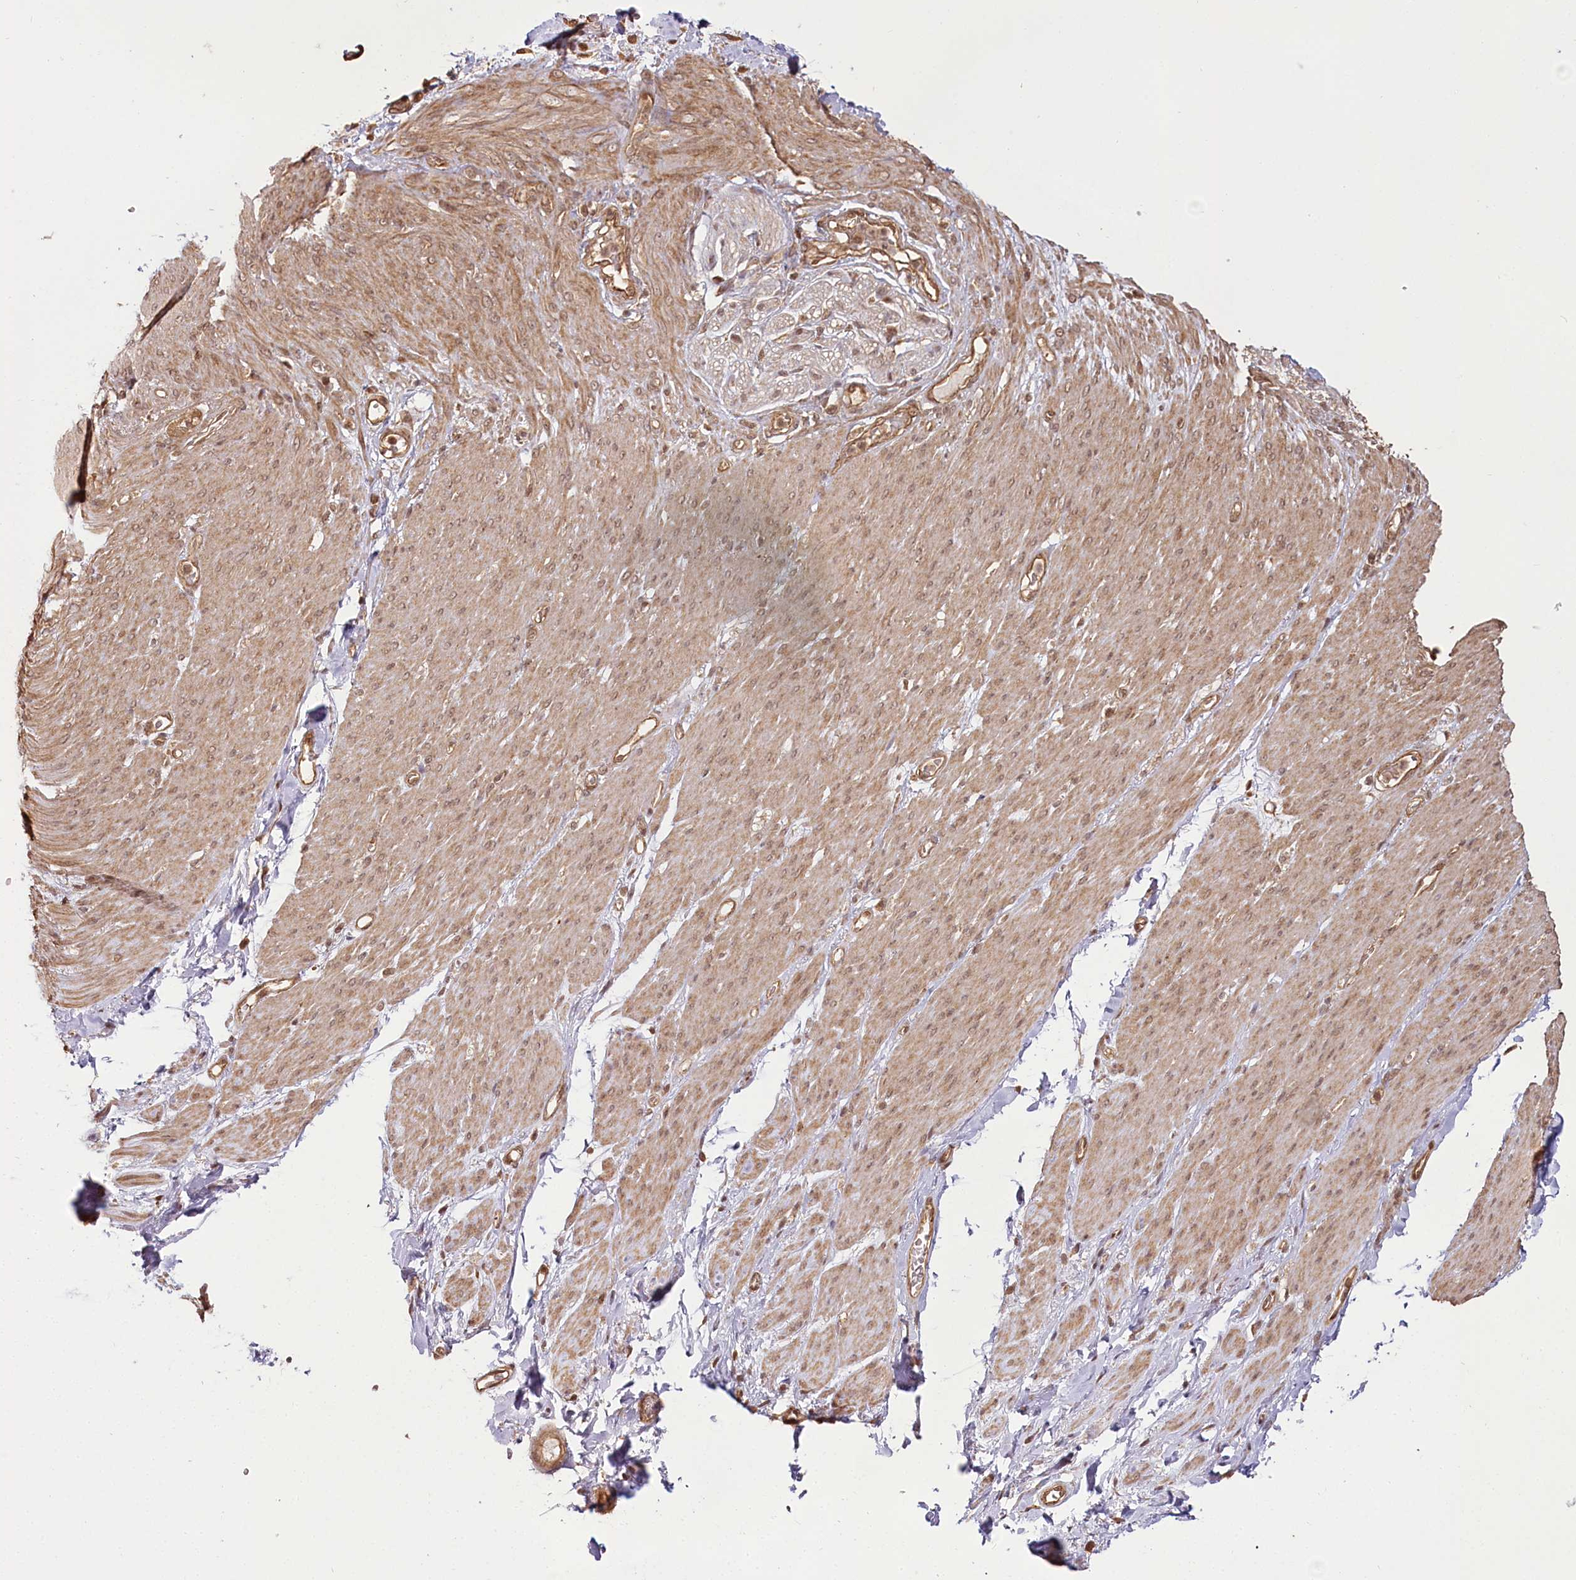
{"staining": {"intensity": "moderate", "quantity": ">75%", "location": "cytoplasmic/membranous"}, "tissue": "adipose tissue", "cell_type": "Adipocytes", "image_type": "normal", "snomed": [{"axis": "morphology", "description": "Normal tissue, NOS"}, {"axis": "topography", "description": "Colon"}, {"axis": "topography", "description": "Peripheral nerve tissue"}], "caption": "Immunohistochemistry (DAB) staining of benign adipose tissue displays moderate cytoplasmic/membranous protein positivity in approximately >75% of adipocytes.", "gene": "R3HDM2", "patient": {"sex": "female", "age": 61}}